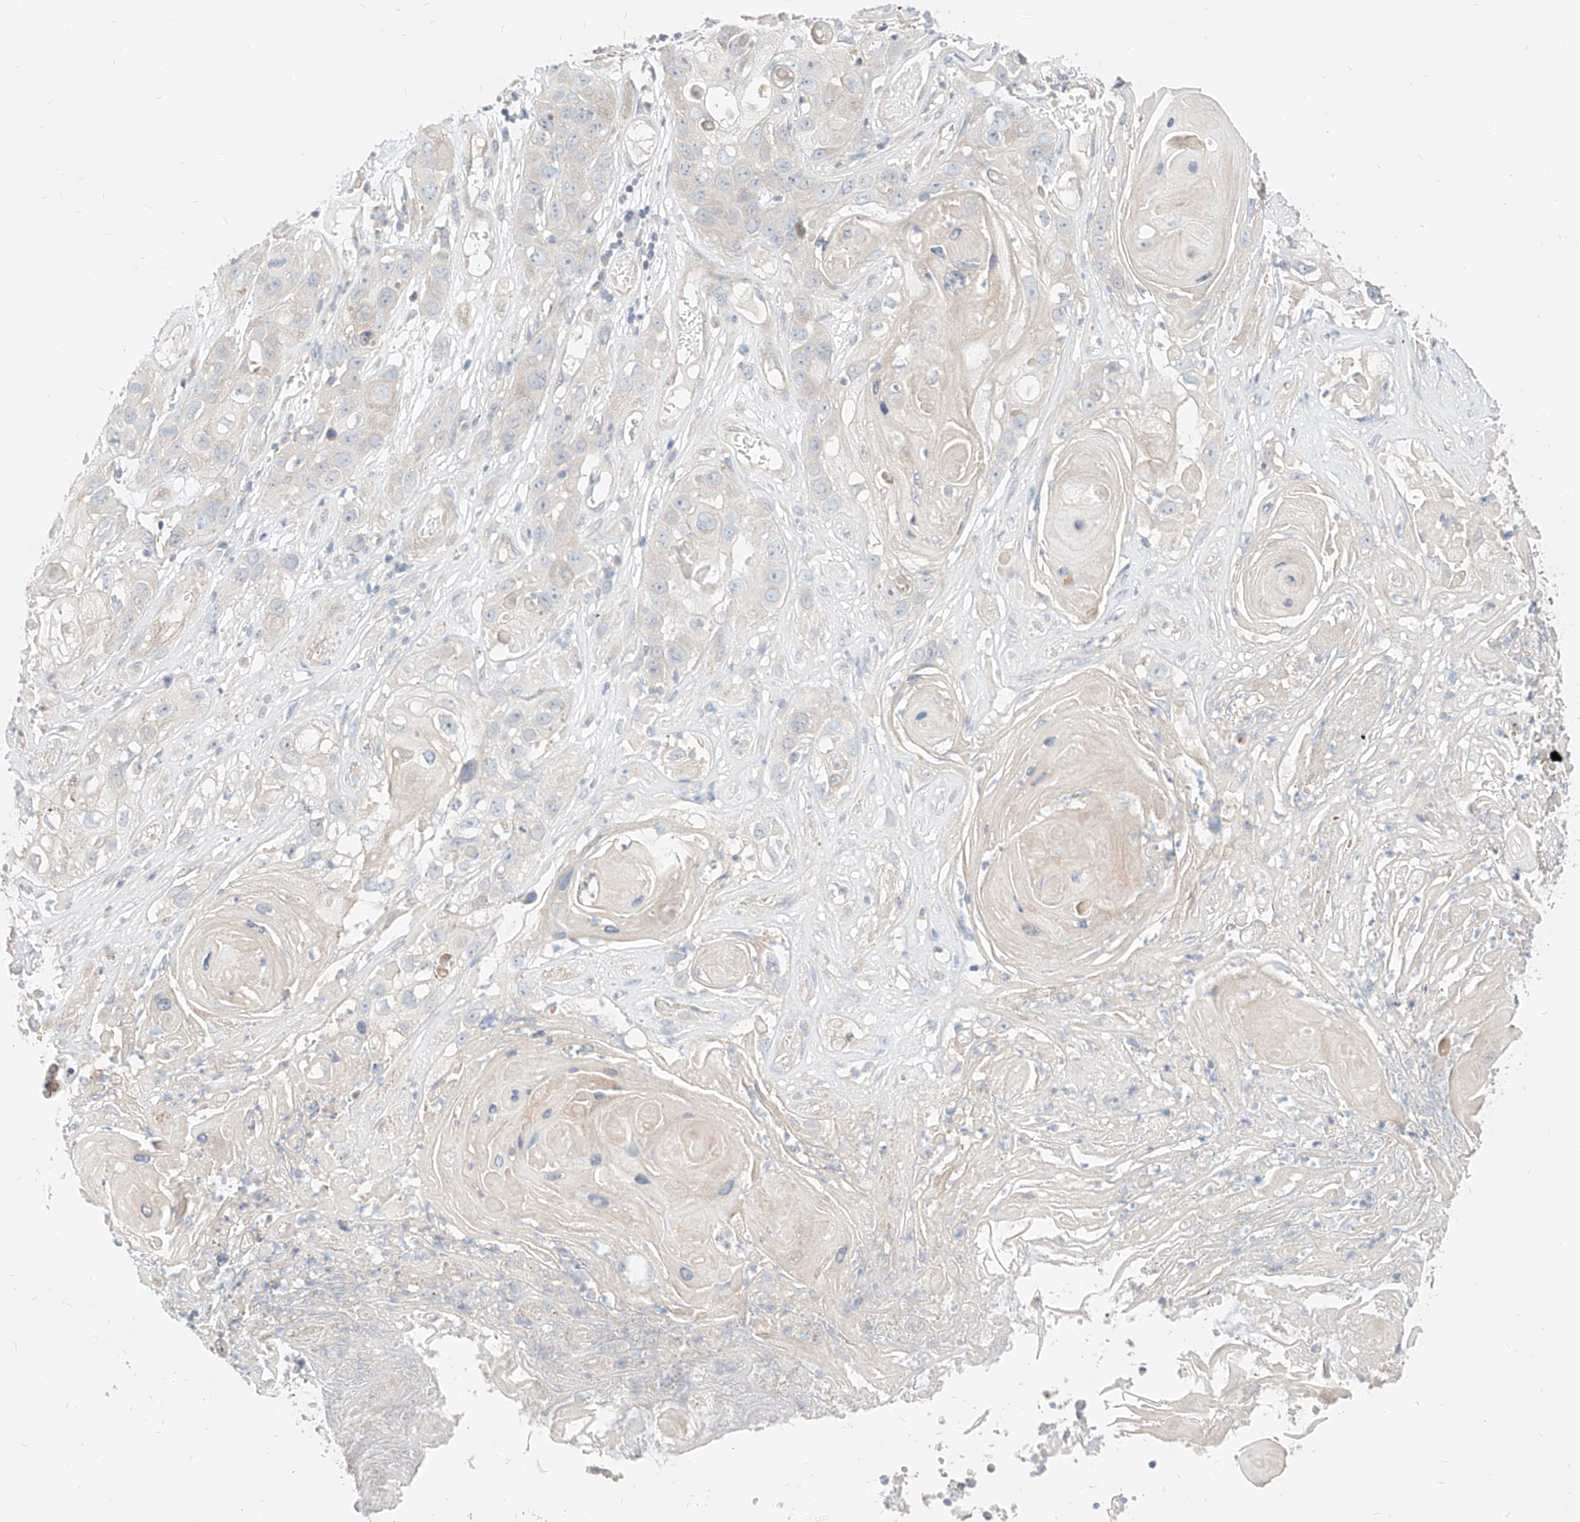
{"staining": {"intensity": "negative", "quantity": "none", "location": "none"}, "tissue": "skin cancer", "cell_type": "Tumor cells", "image_type": "cancer", "snomed": [{"axis": "morphology", "description": "Squamous cell carcinoma, NOS"}, {"axis": "topography", "description": "Skin"}], "caption": "High power microscopy micrograph of an immunohistochemistry photomicrograph of skin squamous cell carcinoma, revealing no significant positivity in tumor cells.", "gene": "TSNAX", "patient": {"sex": "male", "age": 55}}